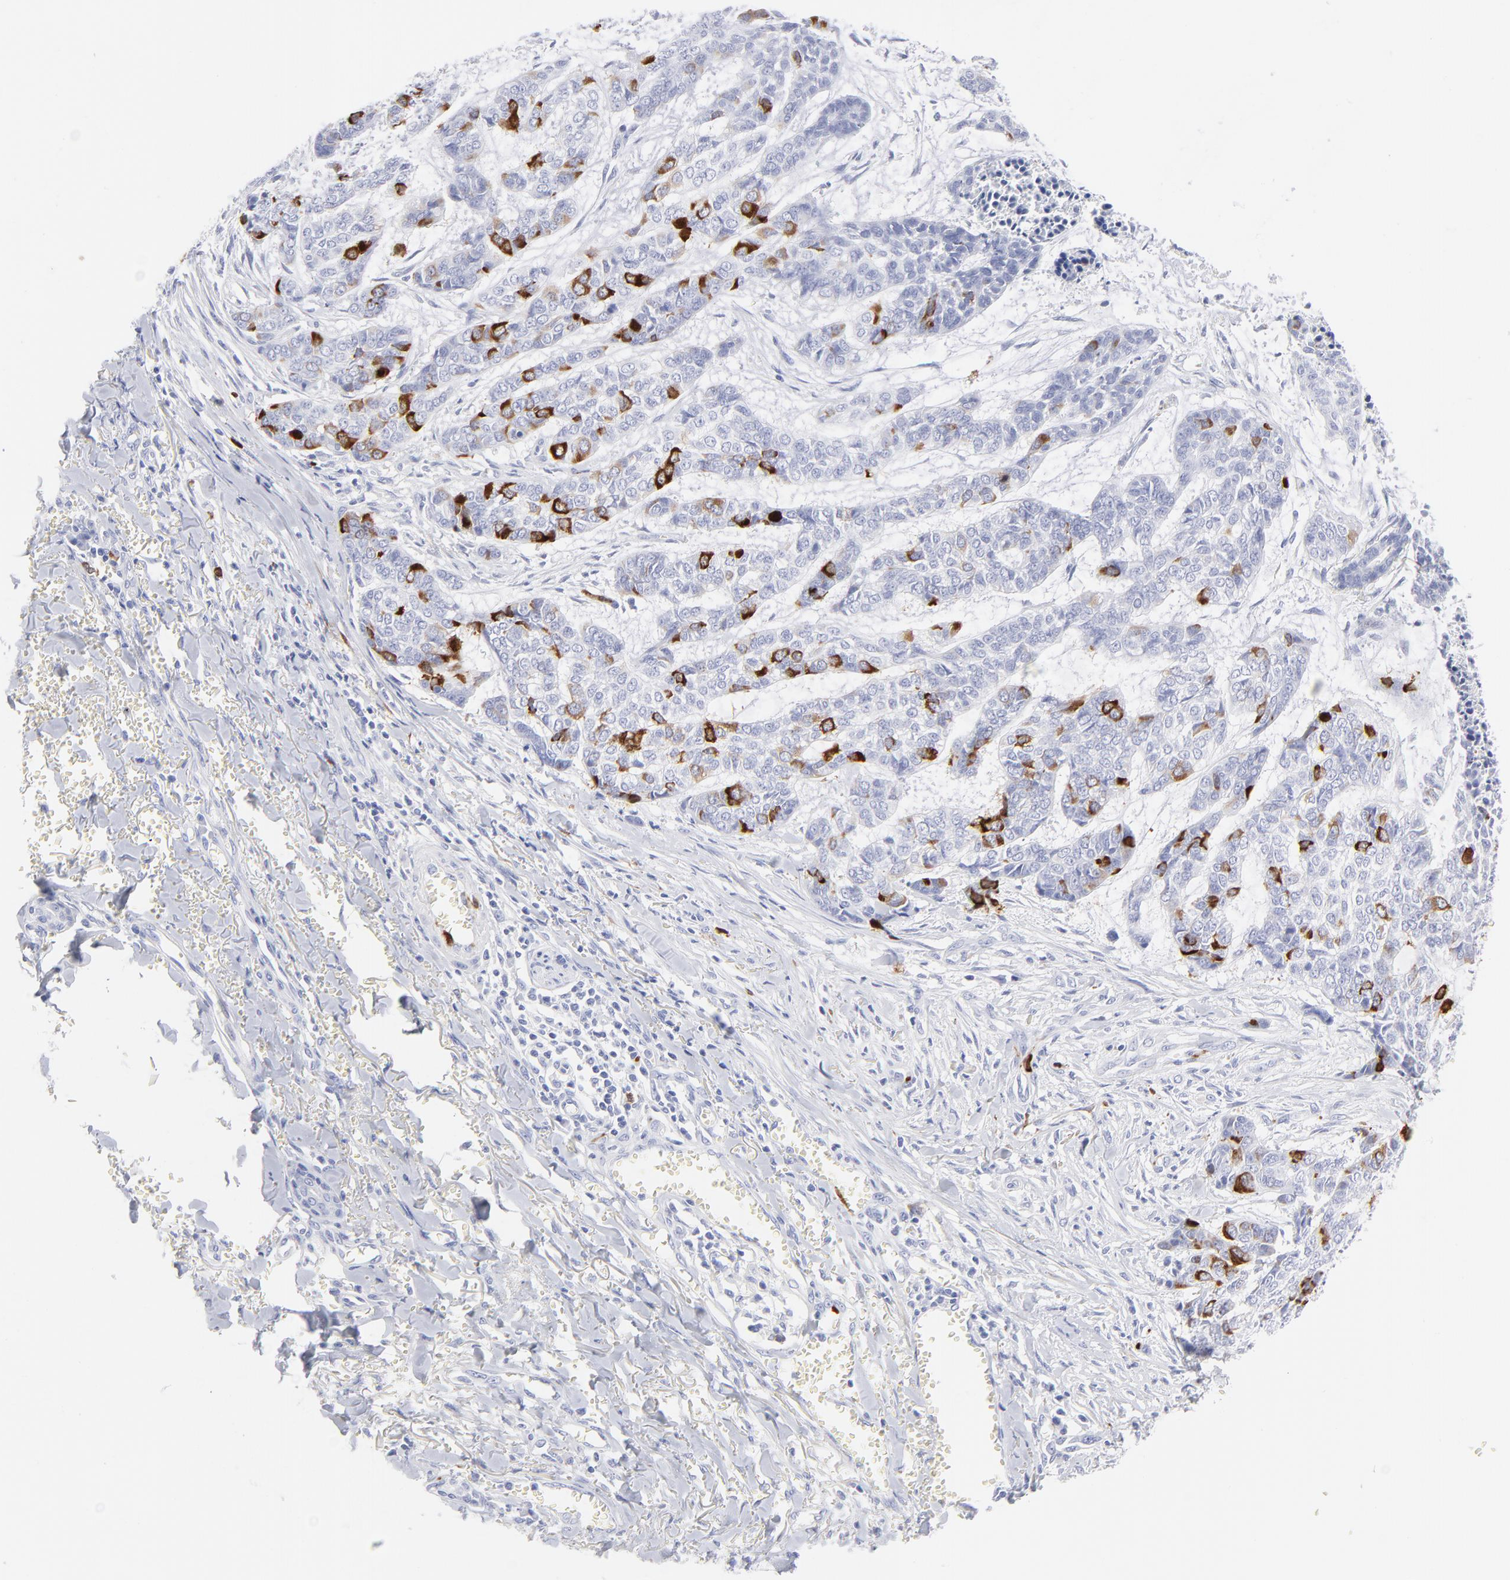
{"staining": {"intensity": "strong", "quantity": "<25%", "location": "cytoplasmic/membranous"}, "tissue": "skin cancer", "cell_type": "Tumor cells", "image_type": "cancer", "snomed": [{"axis": "morphology", "description": "Basal cell carcinoma"}, {"axis": "topography", "description": "Skin"}], "caption": "A photomicrograph of human skin cancer (basal cell carcinoma) stained for a protein displays strong cytoplasmic/membranous brown staining in tumor cells.", "gene": "CCNB1", "patient": {"sex": "female", "age": 64}}